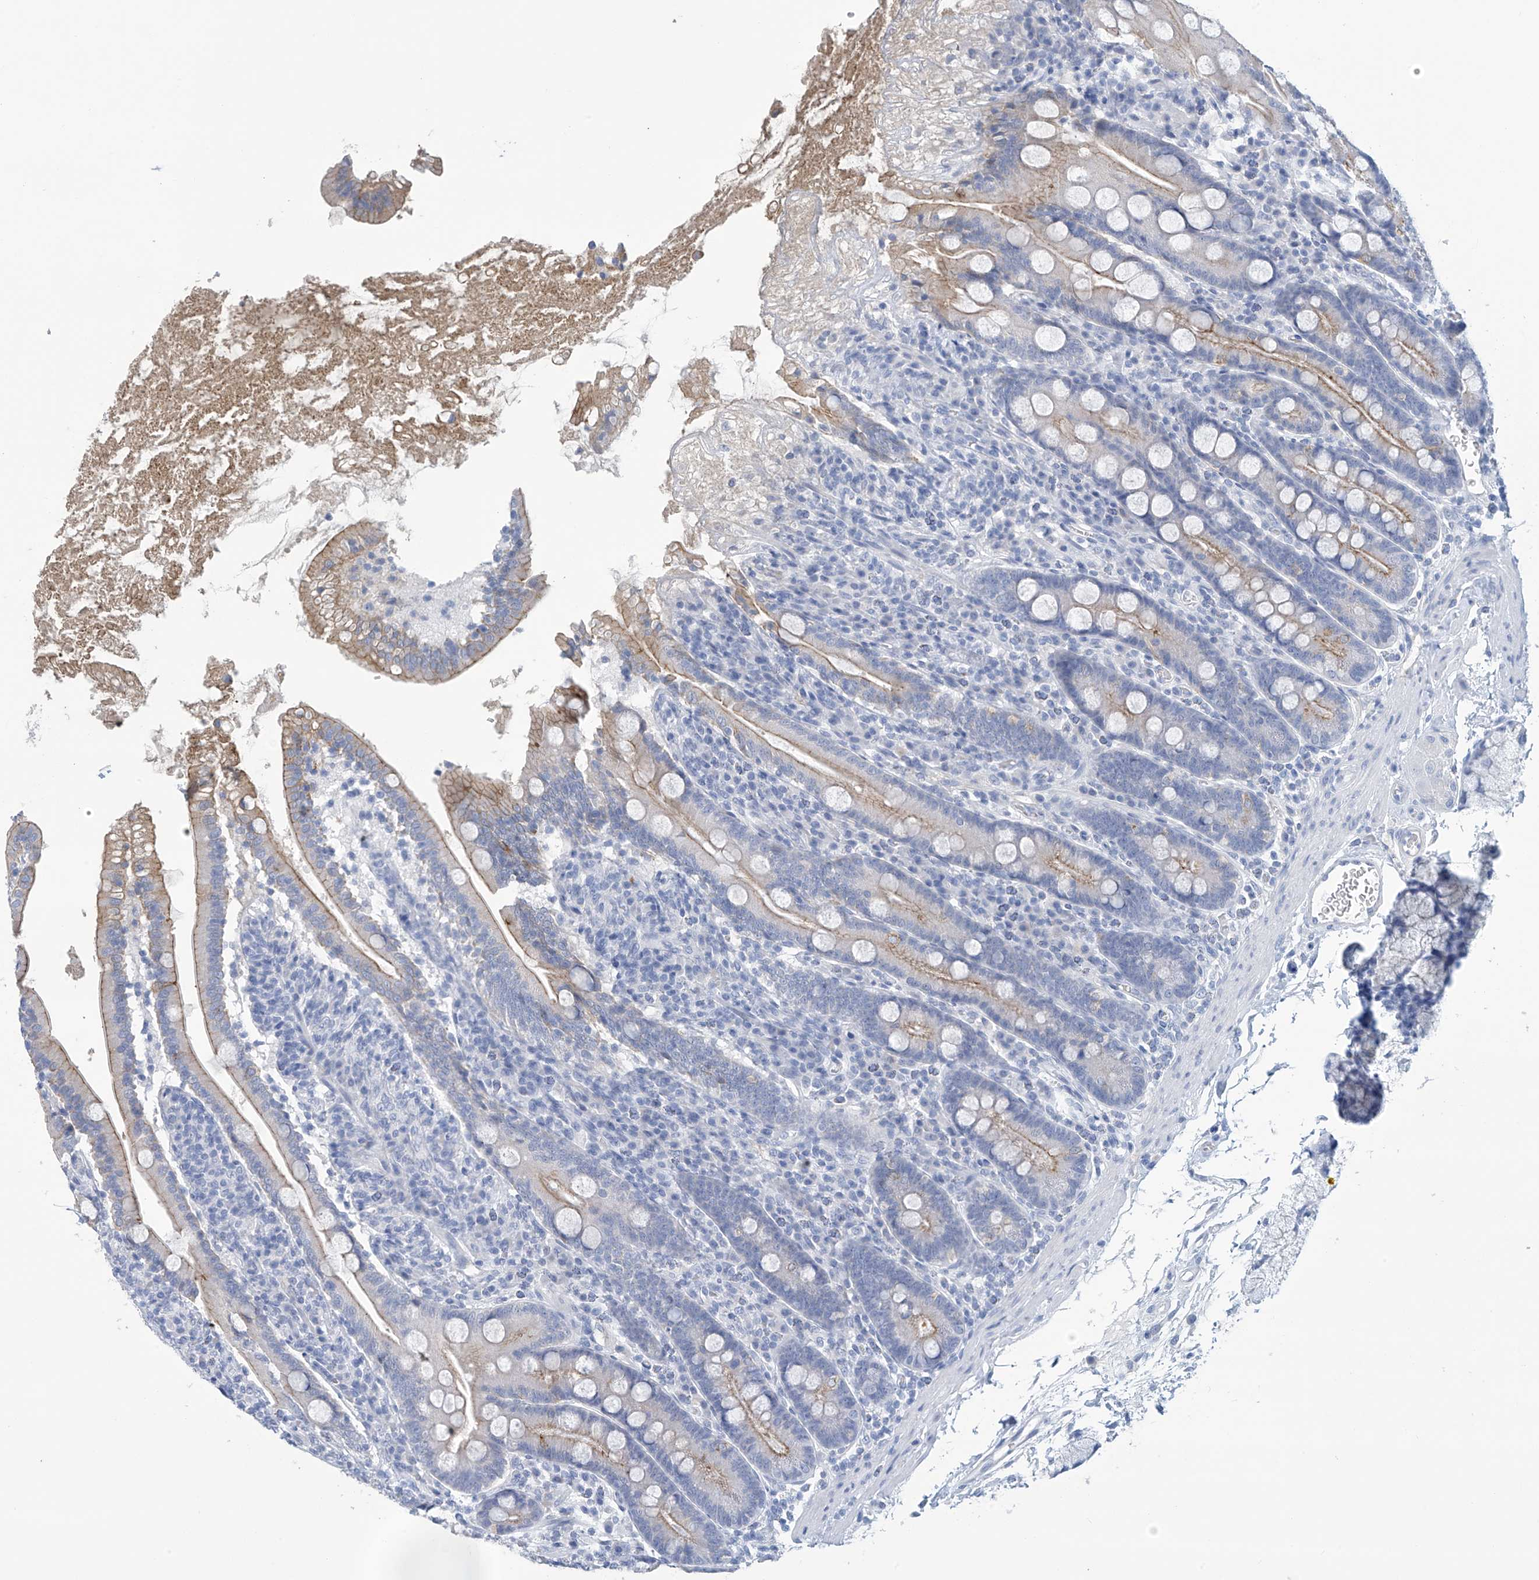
{"staining": {"intensity": "weak", "quantity": ">75%", "location": "cytoplasmic/membranous"}, "tissue": "duodenum", "cell_type": "Glandular cells", "image_type": "normal", "snomed": [{"axis": "morphology", "description": "Normal tissue, NOS"}, {"axis": "topography", "description": "Duodenum"}], "caption": "DAB immunohistochemical staining of normal human duodenum shows weak cytoplasmic/membranous protein expression in approximately >75% of glandular cells.", "gene": "DSP", "patient": {"sex": "male", "age": 35}}